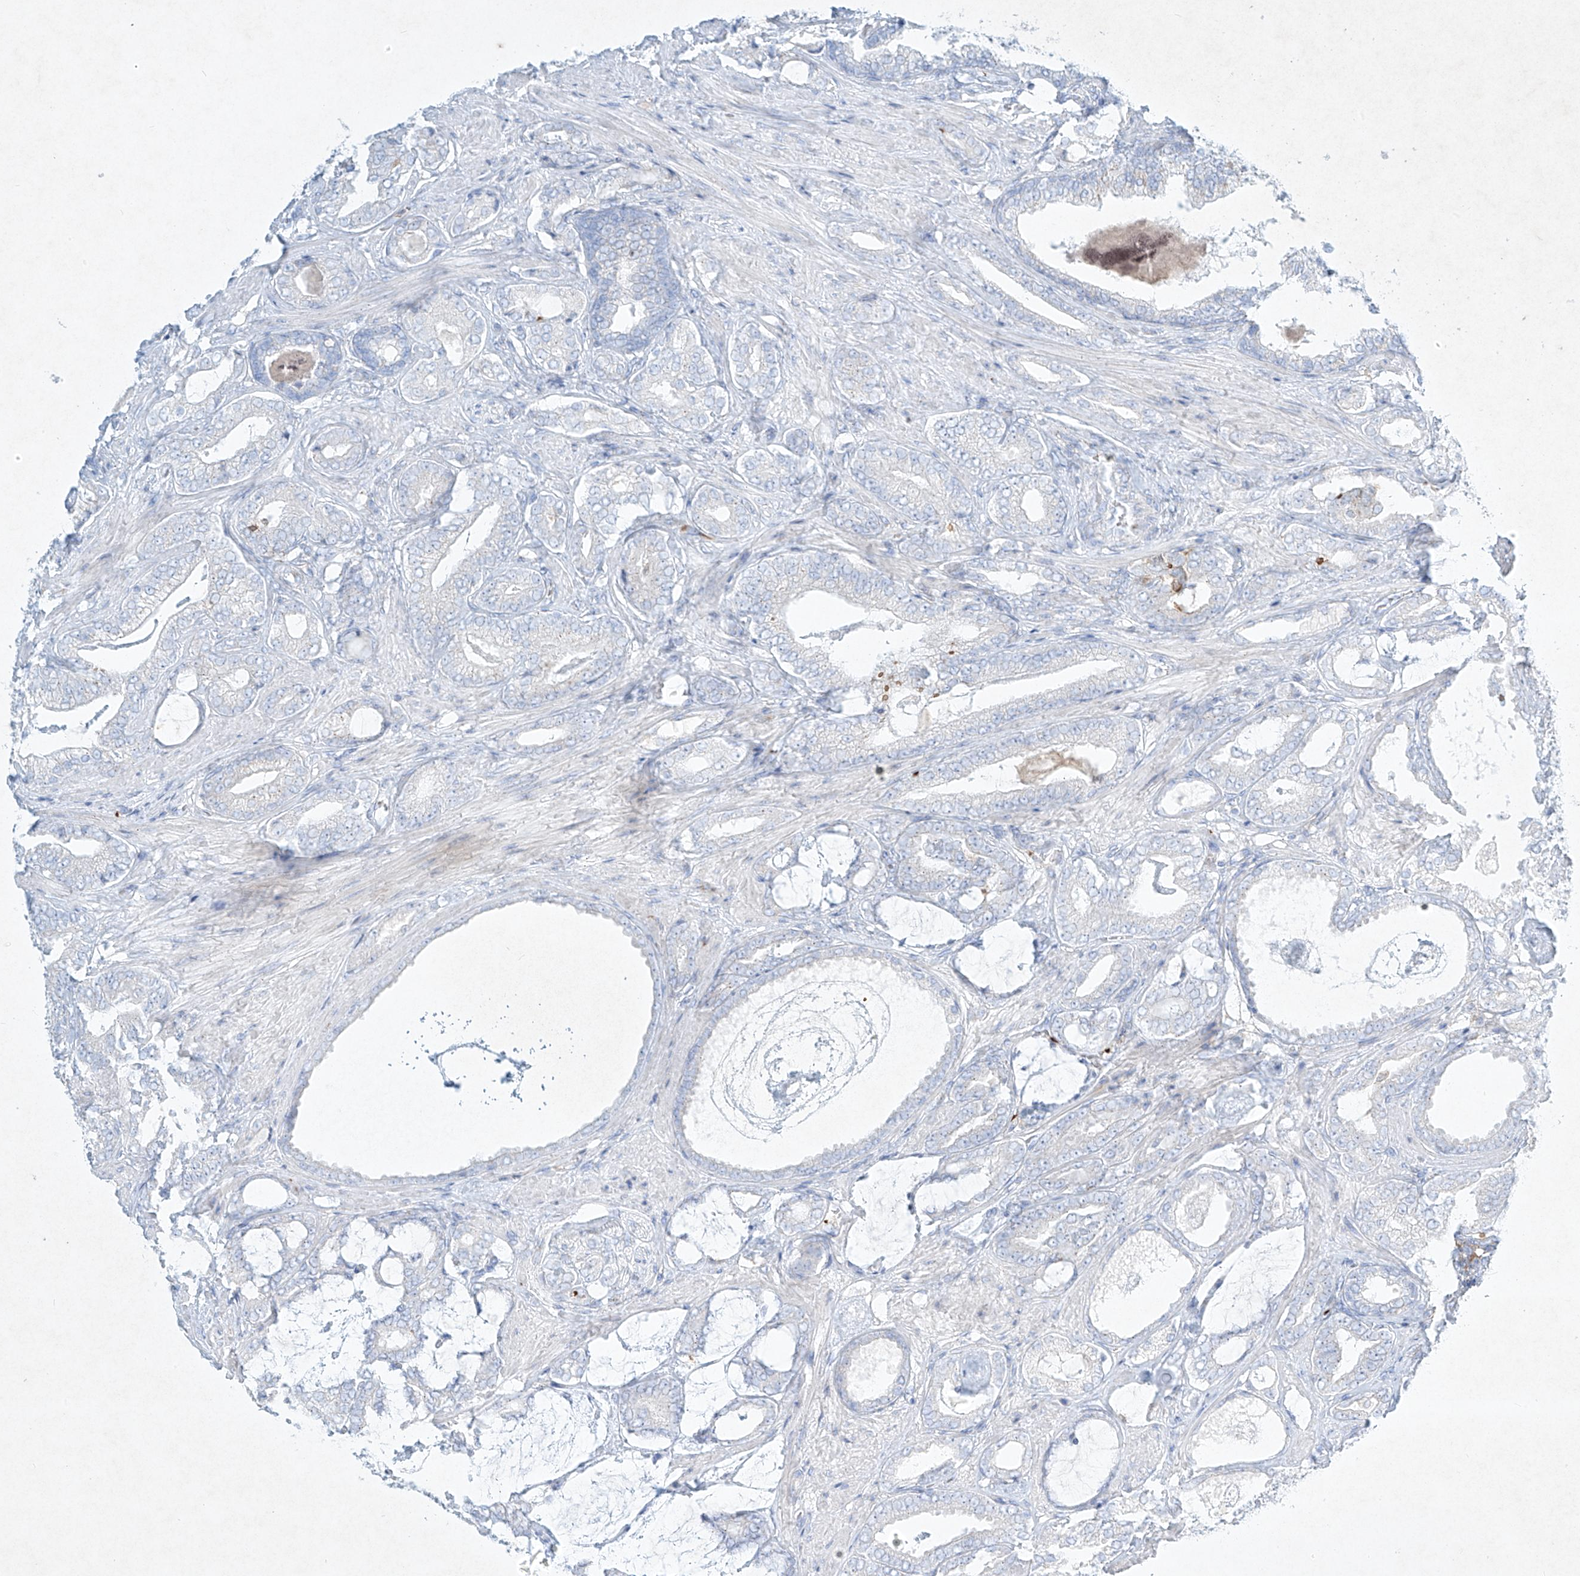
{"staining": {"intensity": "negative", "quantity": "none", "location": "none"}, "tissue": "prostate cancer", "cell_type": "Tumor cells", "image_type": "cancer", "snomed": [{"axis": "morphology", "description": "Adenocarcinoma, Low grade"}, {"axis": "topography", "description": "Prostate"}], "caption": "Immunohistochemistry (IHC) photomicrograph of neoplastic tissue: human prostate cancer stained with DAB (3,3'-diaminobenzidine) displays no significant protein staining in tumor cells.", "gene": "PLEK", "patient": {"sex": "male", "age": 71}}